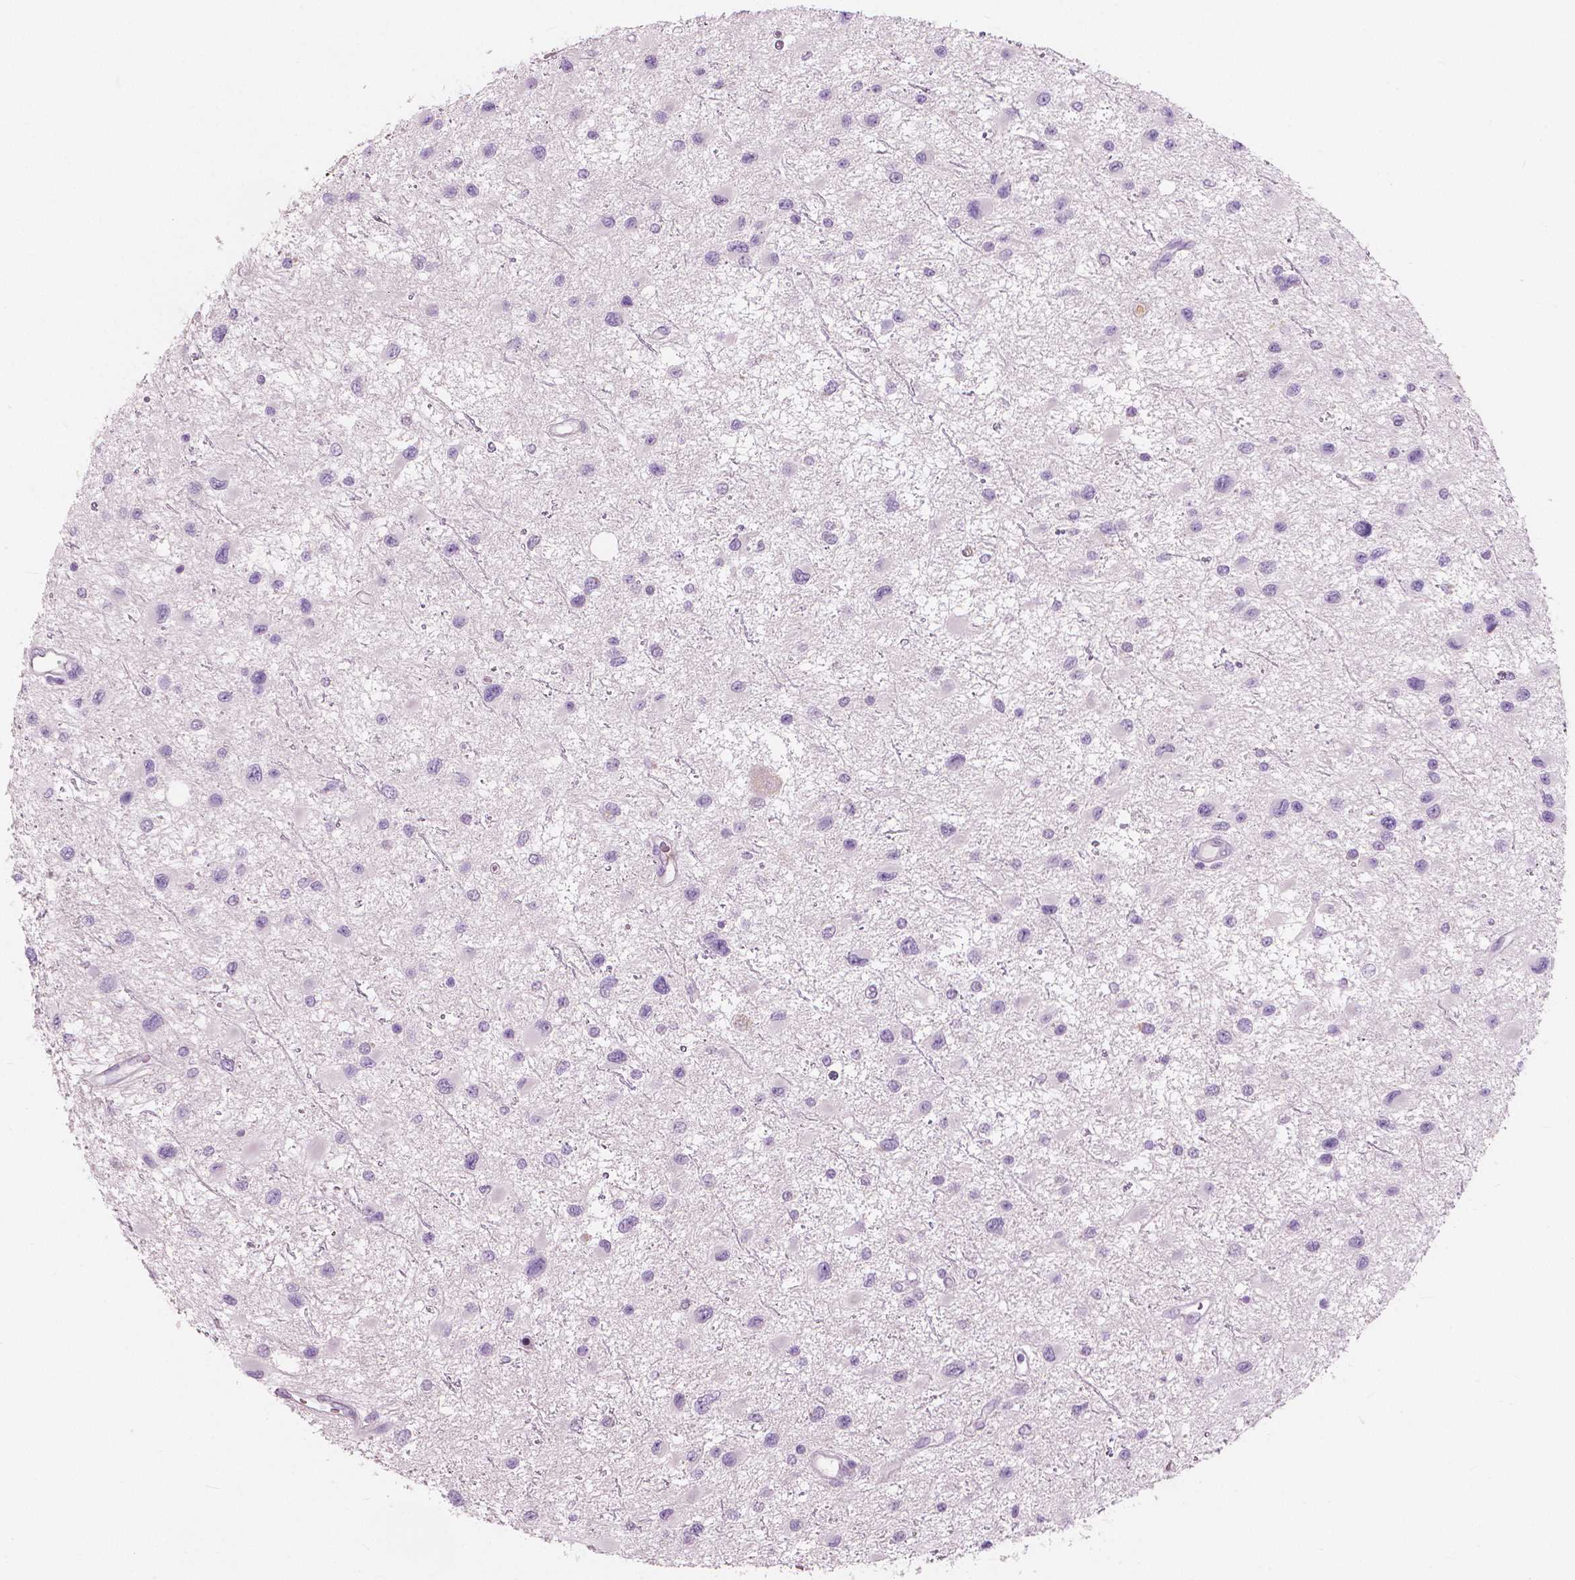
{"staining": {"intensity": "negative", "quantity": "none", "location": "none"}, "tissue": "glioma", "cell_type": "Tumor cells", "image_type": "cancer", "snomed": [{"axis": "morphology", "description": "Glioma, malignant, Low grade"}, {"axis": "topography", "description": "Brain"}], "caption": "This is an IHC photomicrograph of human glioma. There is no staining in tumor cells.", "gene": "CXCR2", "patient": {"sex": "female", "age": 32}}